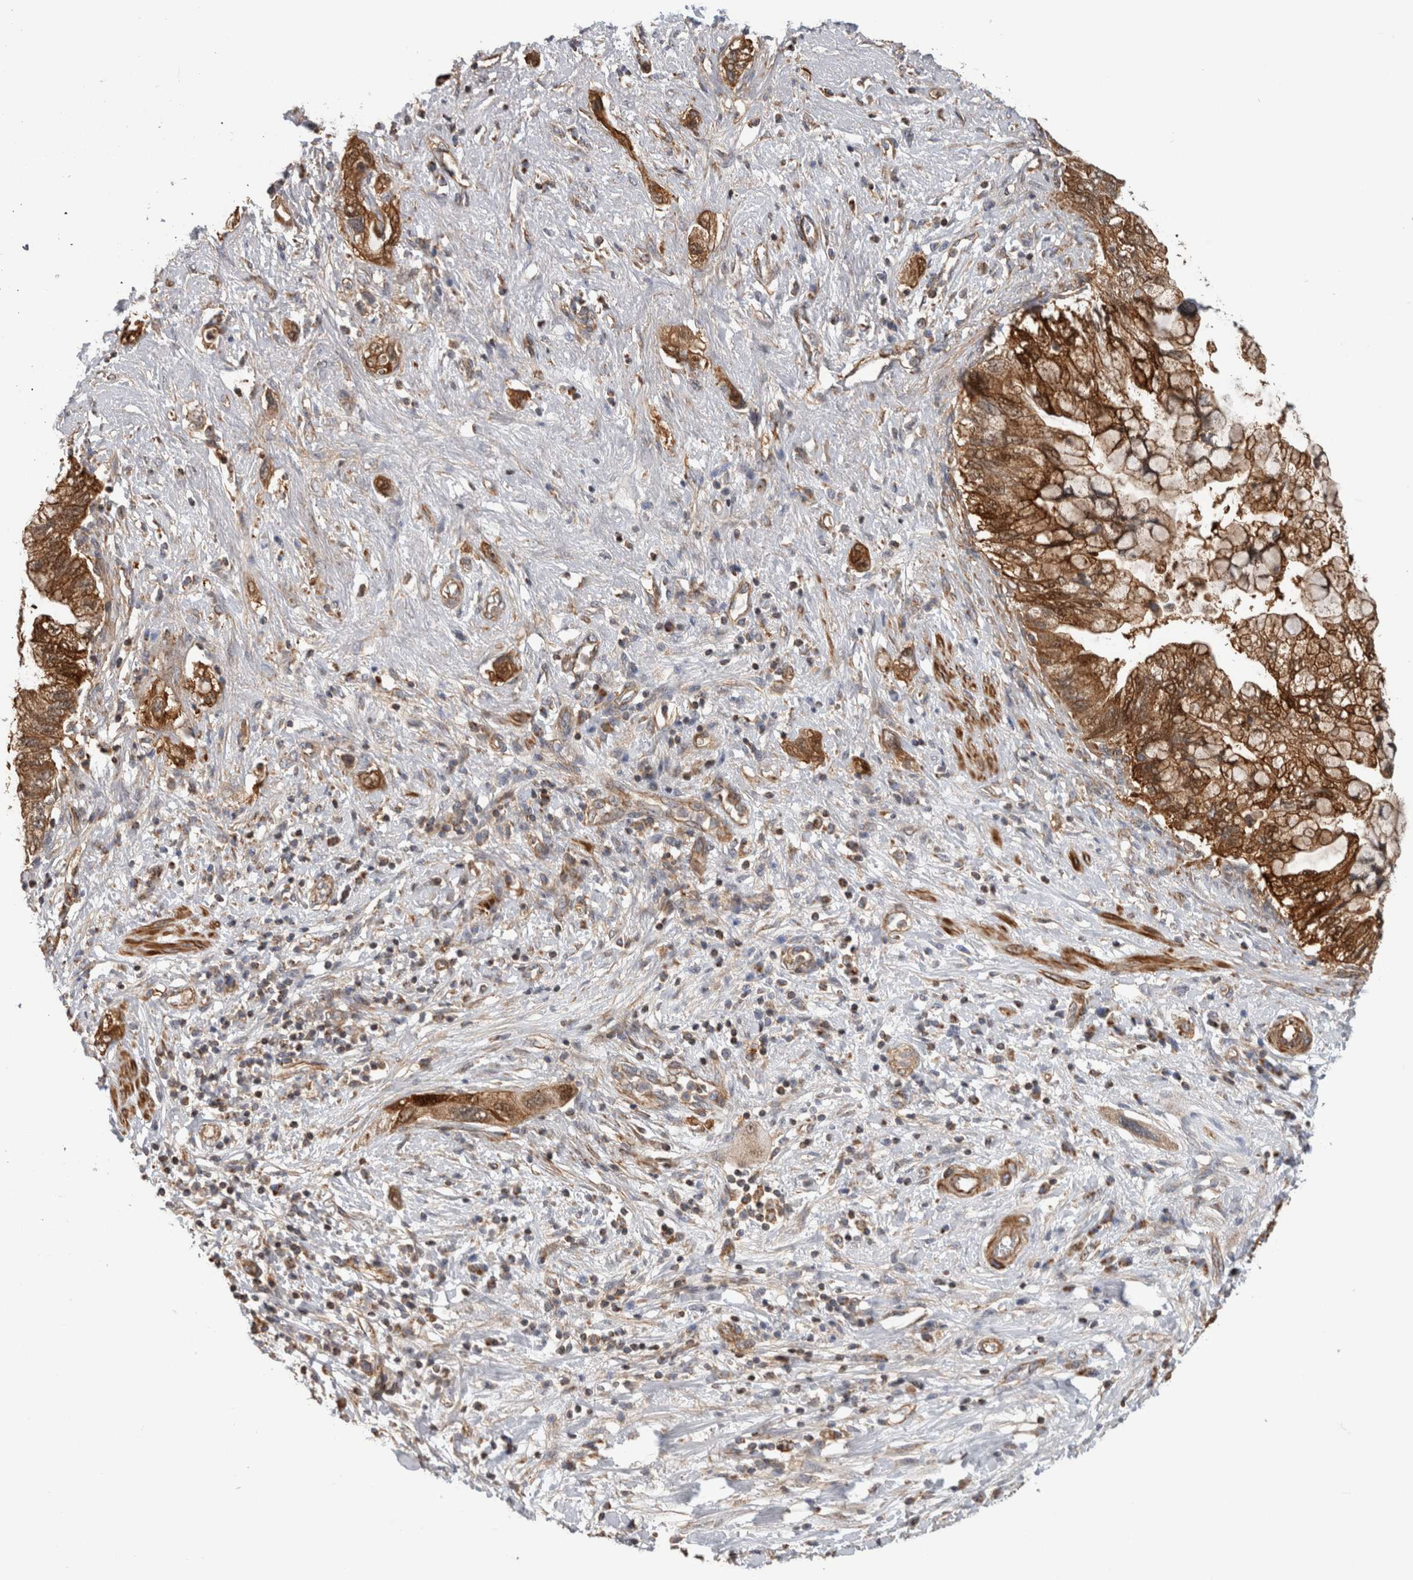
{"staining": {"intensity": "moderate", "quantity": ">75%", "location": "cytoplasmic/membranous"}, "tissue": "pancreatic cancer", "cell_type": "Tumor cells", "image_type": "cancer", "snomed": [{"axis": "morphology", "description": "Adenocarcinoma, NOS"}, {"axis": "topography", "description": "Pancreas"}], "caption": "A high-resolution histopathology image shows immunohistochemistry staining of pancreatic cancer (adenocarcinoma), which displays moderate cytoplasmic/membranous positivity in about >75% of tumor cells.", "gene": "SFXN2", "patient": {"sex": "female", "age": 73}}